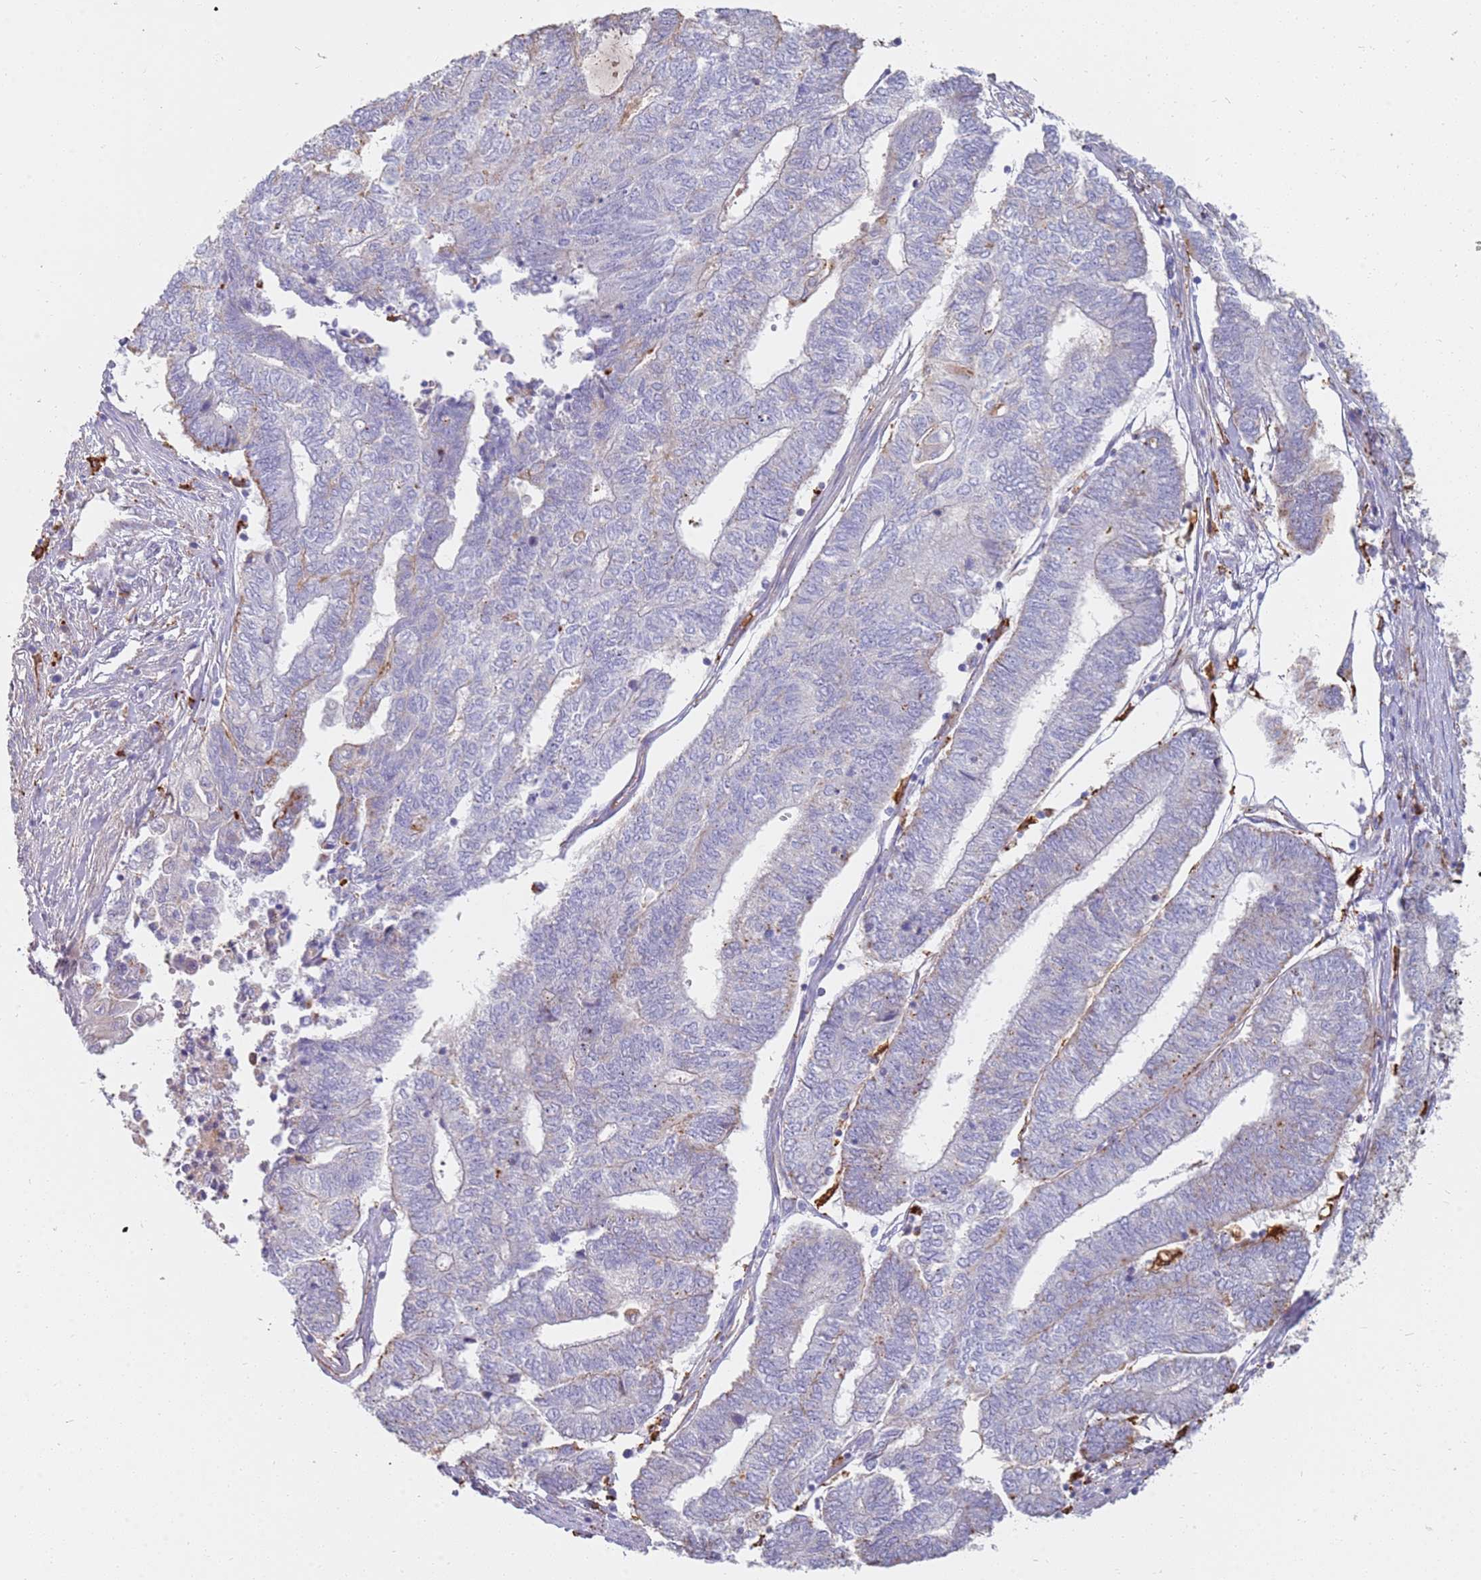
{"staining": {"intensity": "moderate", "quantity": "<25%", "location": "cytoplasmic/membranous"}, "tissue": "endometrial cancer", "cell_type": "Tumor cells", "image_type": "cancer", "snomed": [{"axis": "morphology", "description": "Adenocarcinoma, NOS"}, {"axis": "topography", "description": "Uterus"}, {"axis": "topography", "description": "Endometrium"}], "caption": "A high-resolution image shows IHC staining of adenocarcinoma (endometrial), which reveals moderate cytoplasmic/membranous staining in about <25% of tumor cells.", "gene": "TMEM229B", "patient": {"sex": "female", "age": 70}}